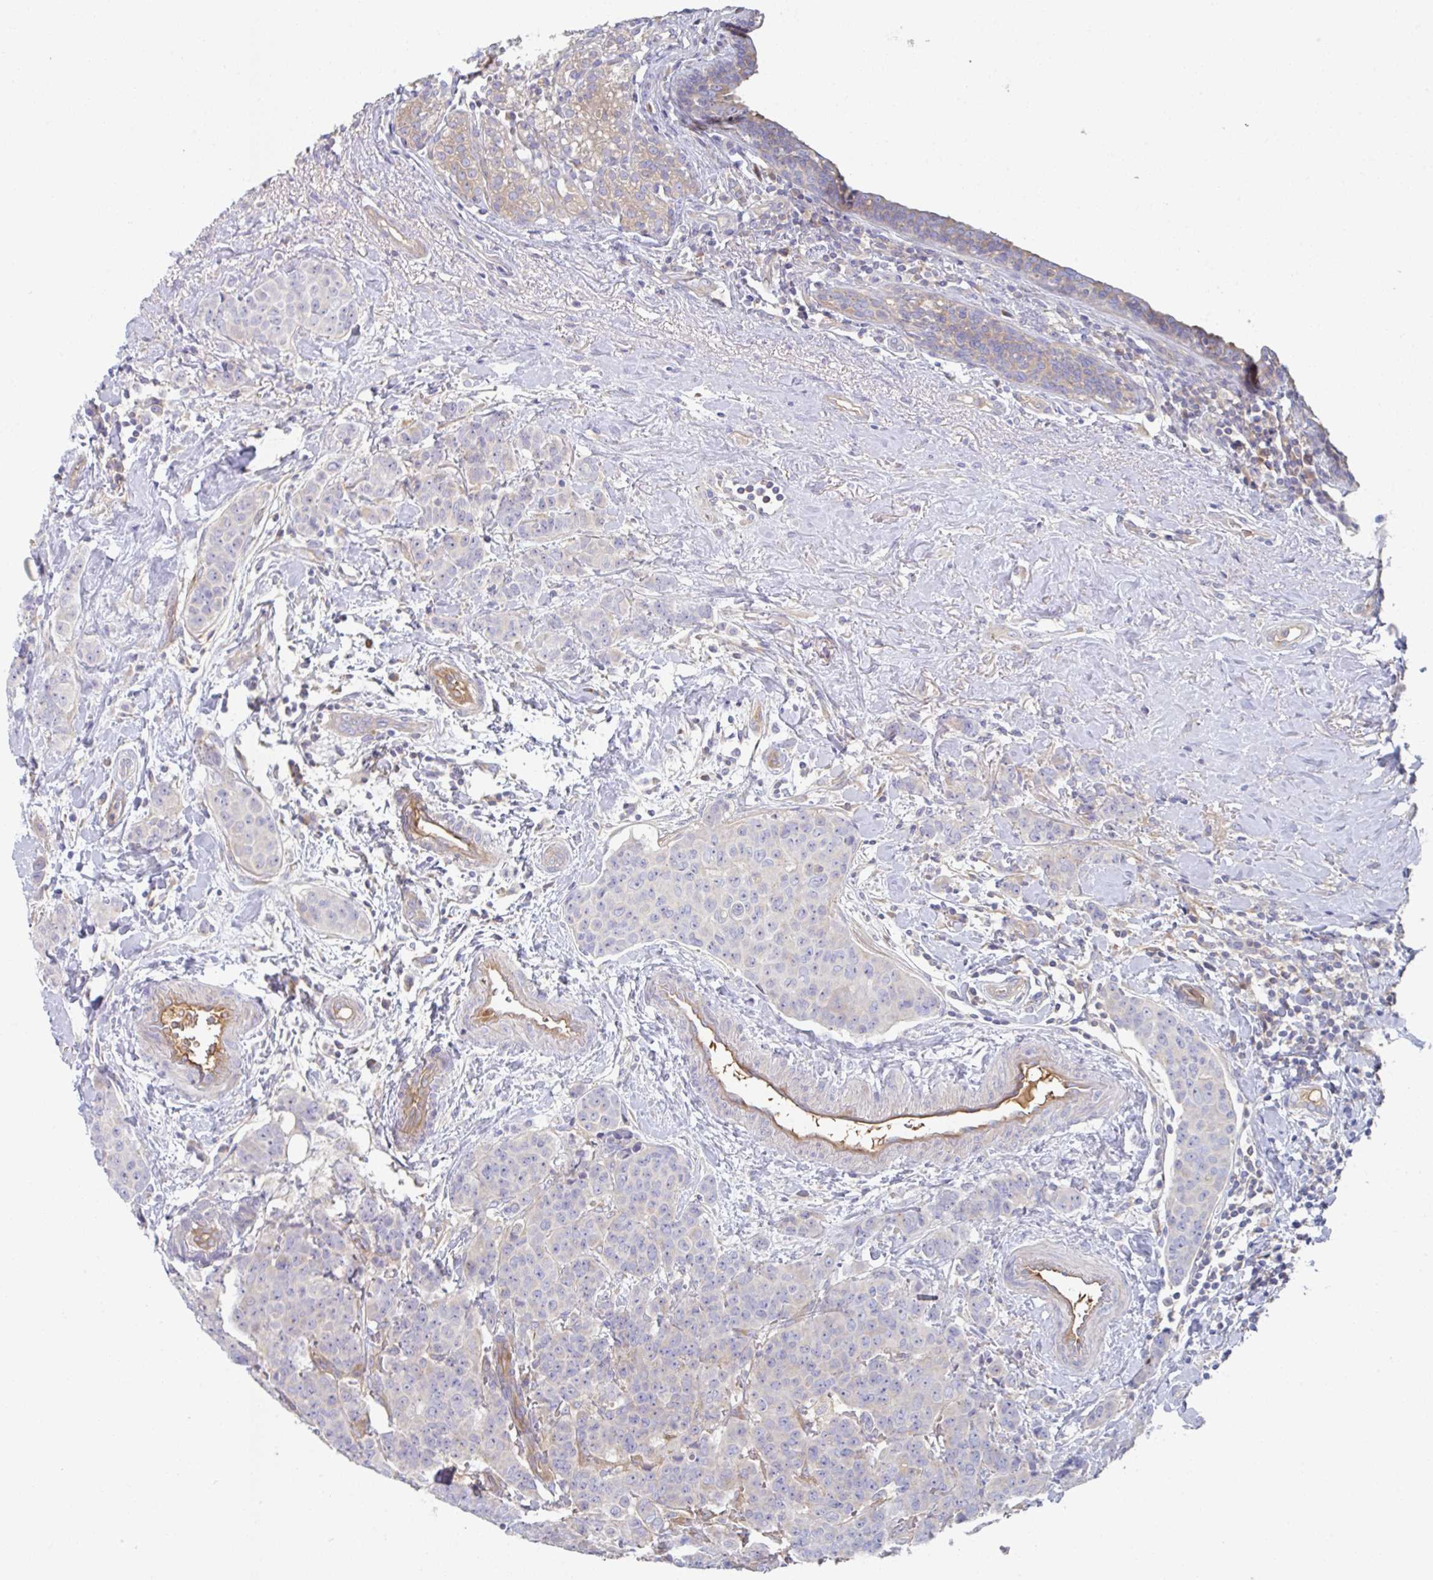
{"staining": {"intensity": "negative", "quantity": "none", "location": "none"}, "tissue": "breast cancer", "cell_type": "Tumor cells", "image_type": "cancer", "snomed": [{"axis": "morphology", "description": "Duct carcinoma"}, {"axis": "topography", "description": "Breast"}], "caption": "Photomicrograph shows no significant protein positivity in tumor cells of breast infiltrating ductal carcinoma.", "gene": "AMPD2", "patient": {"sex": "female", "age": 40}}